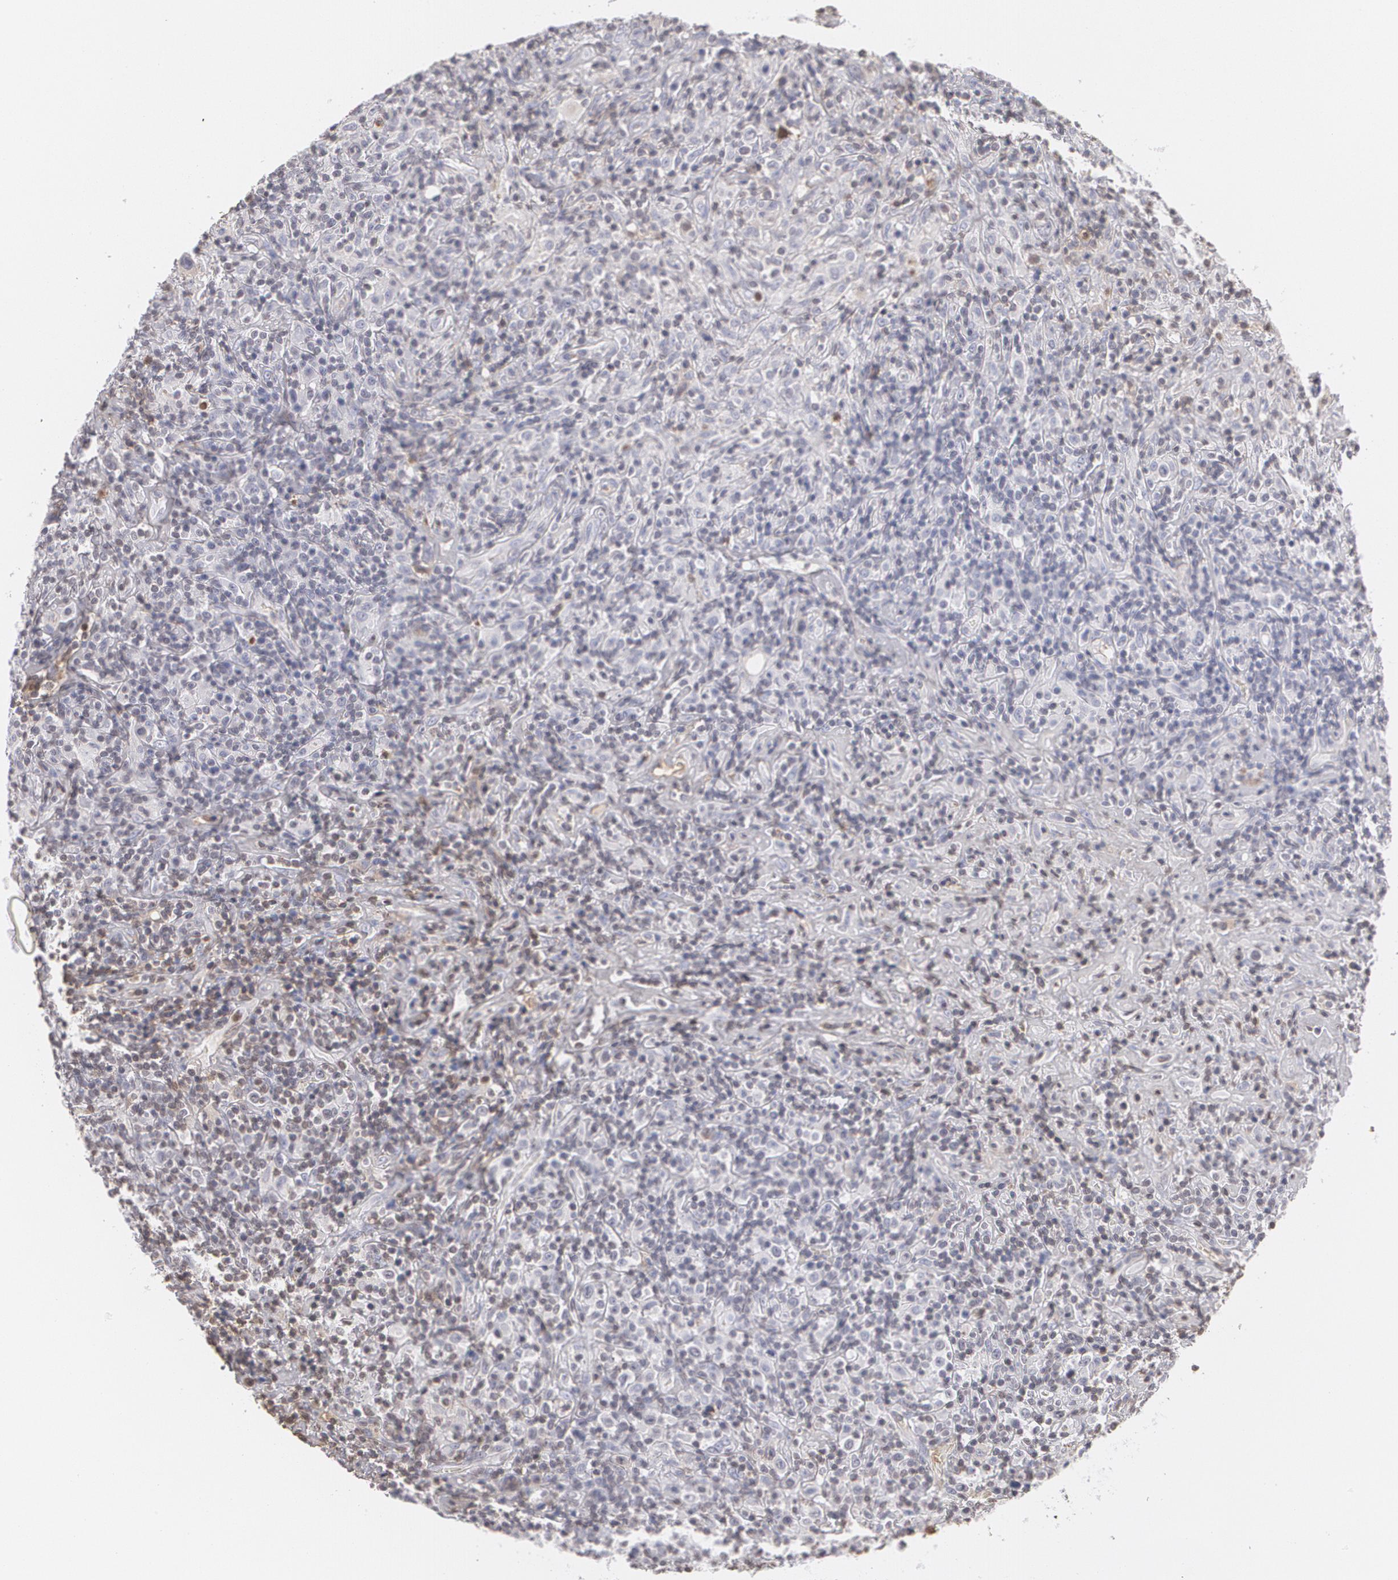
{"staining": {"intensity": "negative", "quantity": "none", "location": "none"}, "tissue": "lymphoma", "cell_type": "Tumor cells", "image_type": "cancer", "snomed": [{"axis": "morphology", "description": "Hodgkin's disease, NOS"}, {"axis": "topography", "description": "Lymph node"}], "caption": "Lymphoma stained for a protein using immunohistochemistry displays no expression tumor cells.", "gene": "SERPINA1", "patient": {"sex": "male", "age": 46}}